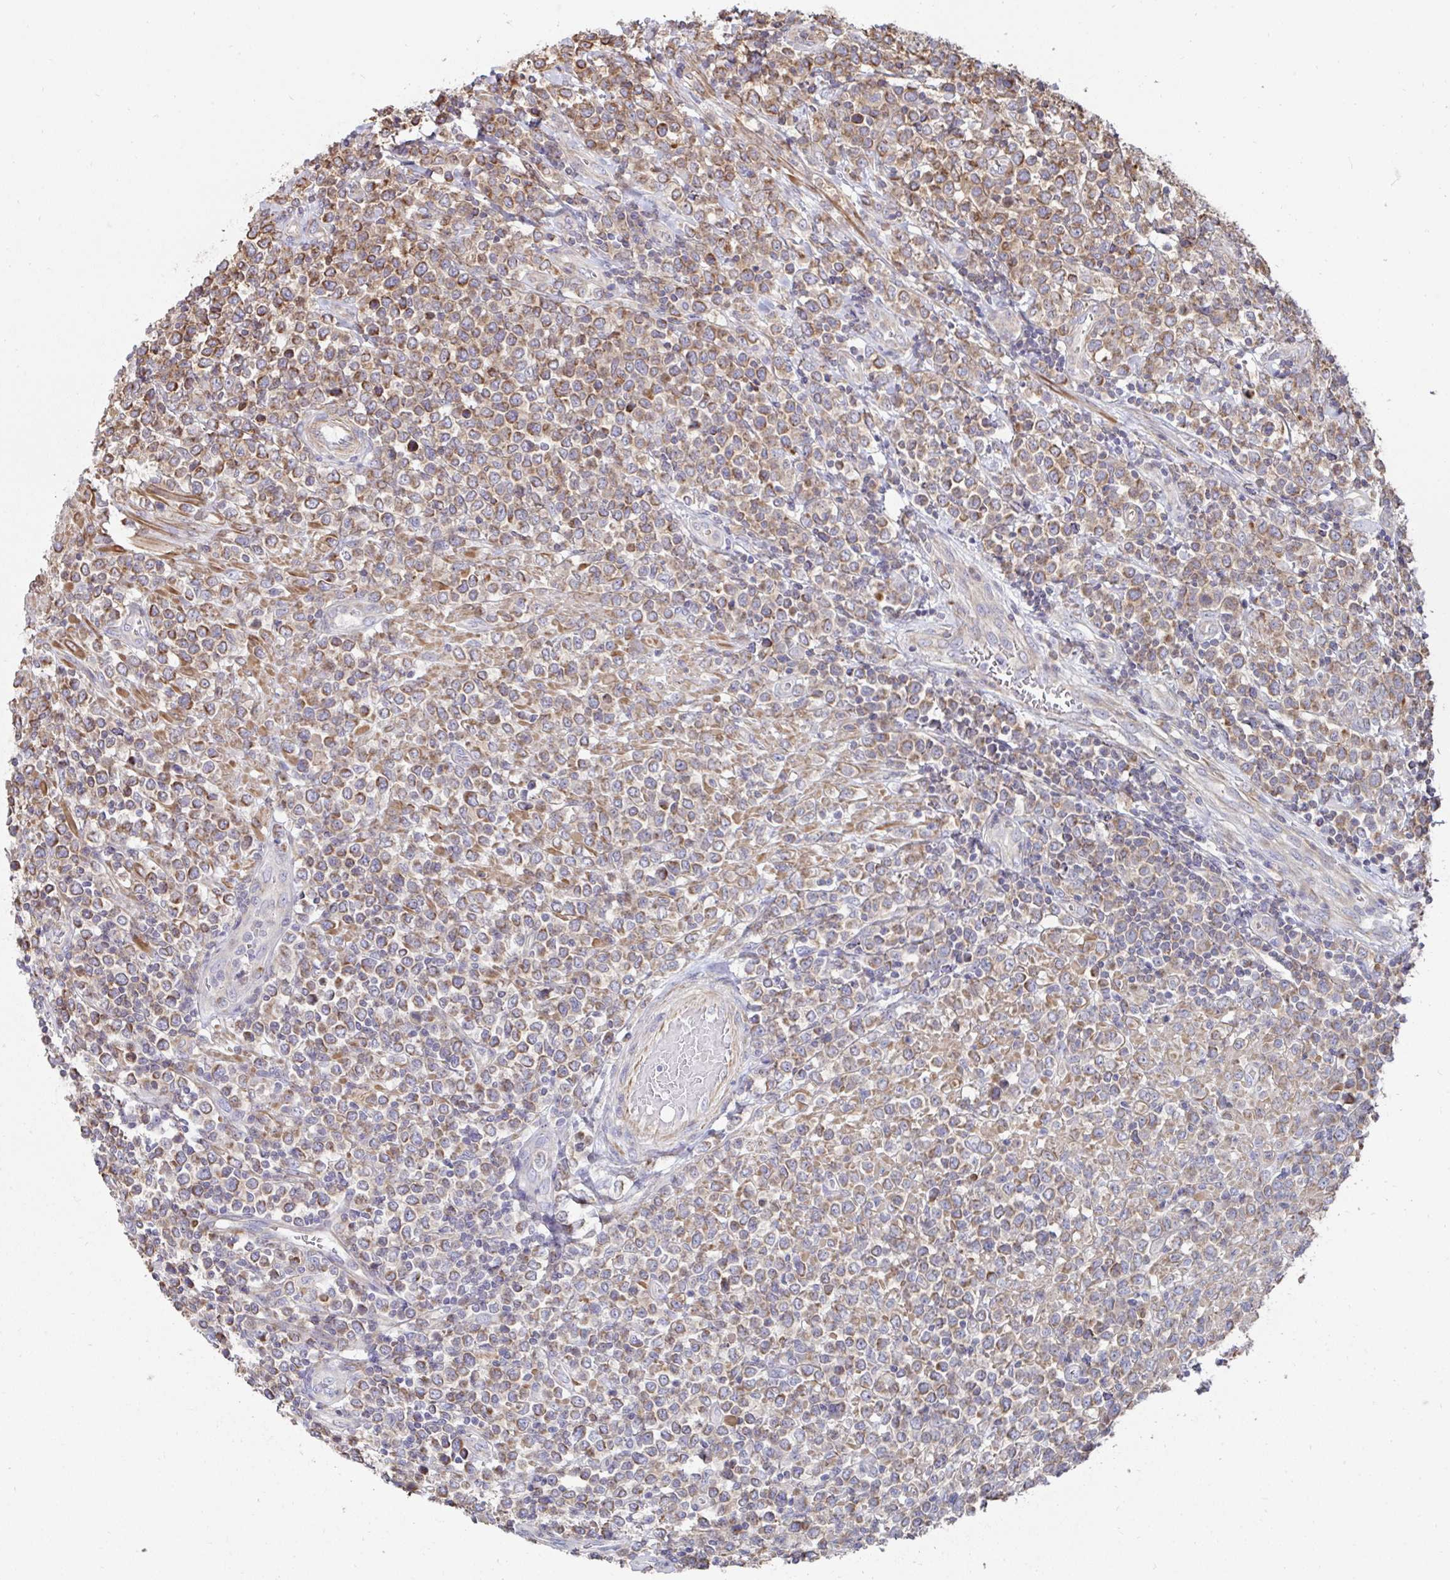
{"staining": {"intensity": "moderate", "quantity": ">75%", "location": "cytoplasmic/membranous"}, "tissue": "lymphoma", "cell_type": "Tumor cells", "image_type": "cancer", "snomed": [{"axis": "morphology", "description": "Malignant lymphoma, non-Hodgkin's type, High grade"}, {"axis": "topography", "description": "Soft tissue"}], "caption": "Immunohistochemistry (IHC) micrograph of malignant lymphoma, non-Hodgkin's type (high-grade) stained for a protein (brown), which reveals medium levels of moderate cytoplasmic/membranous staining in about >75% of tumor cells.", "gene": "DZANK1", "patient": {"sex": "female", "age": 56}}